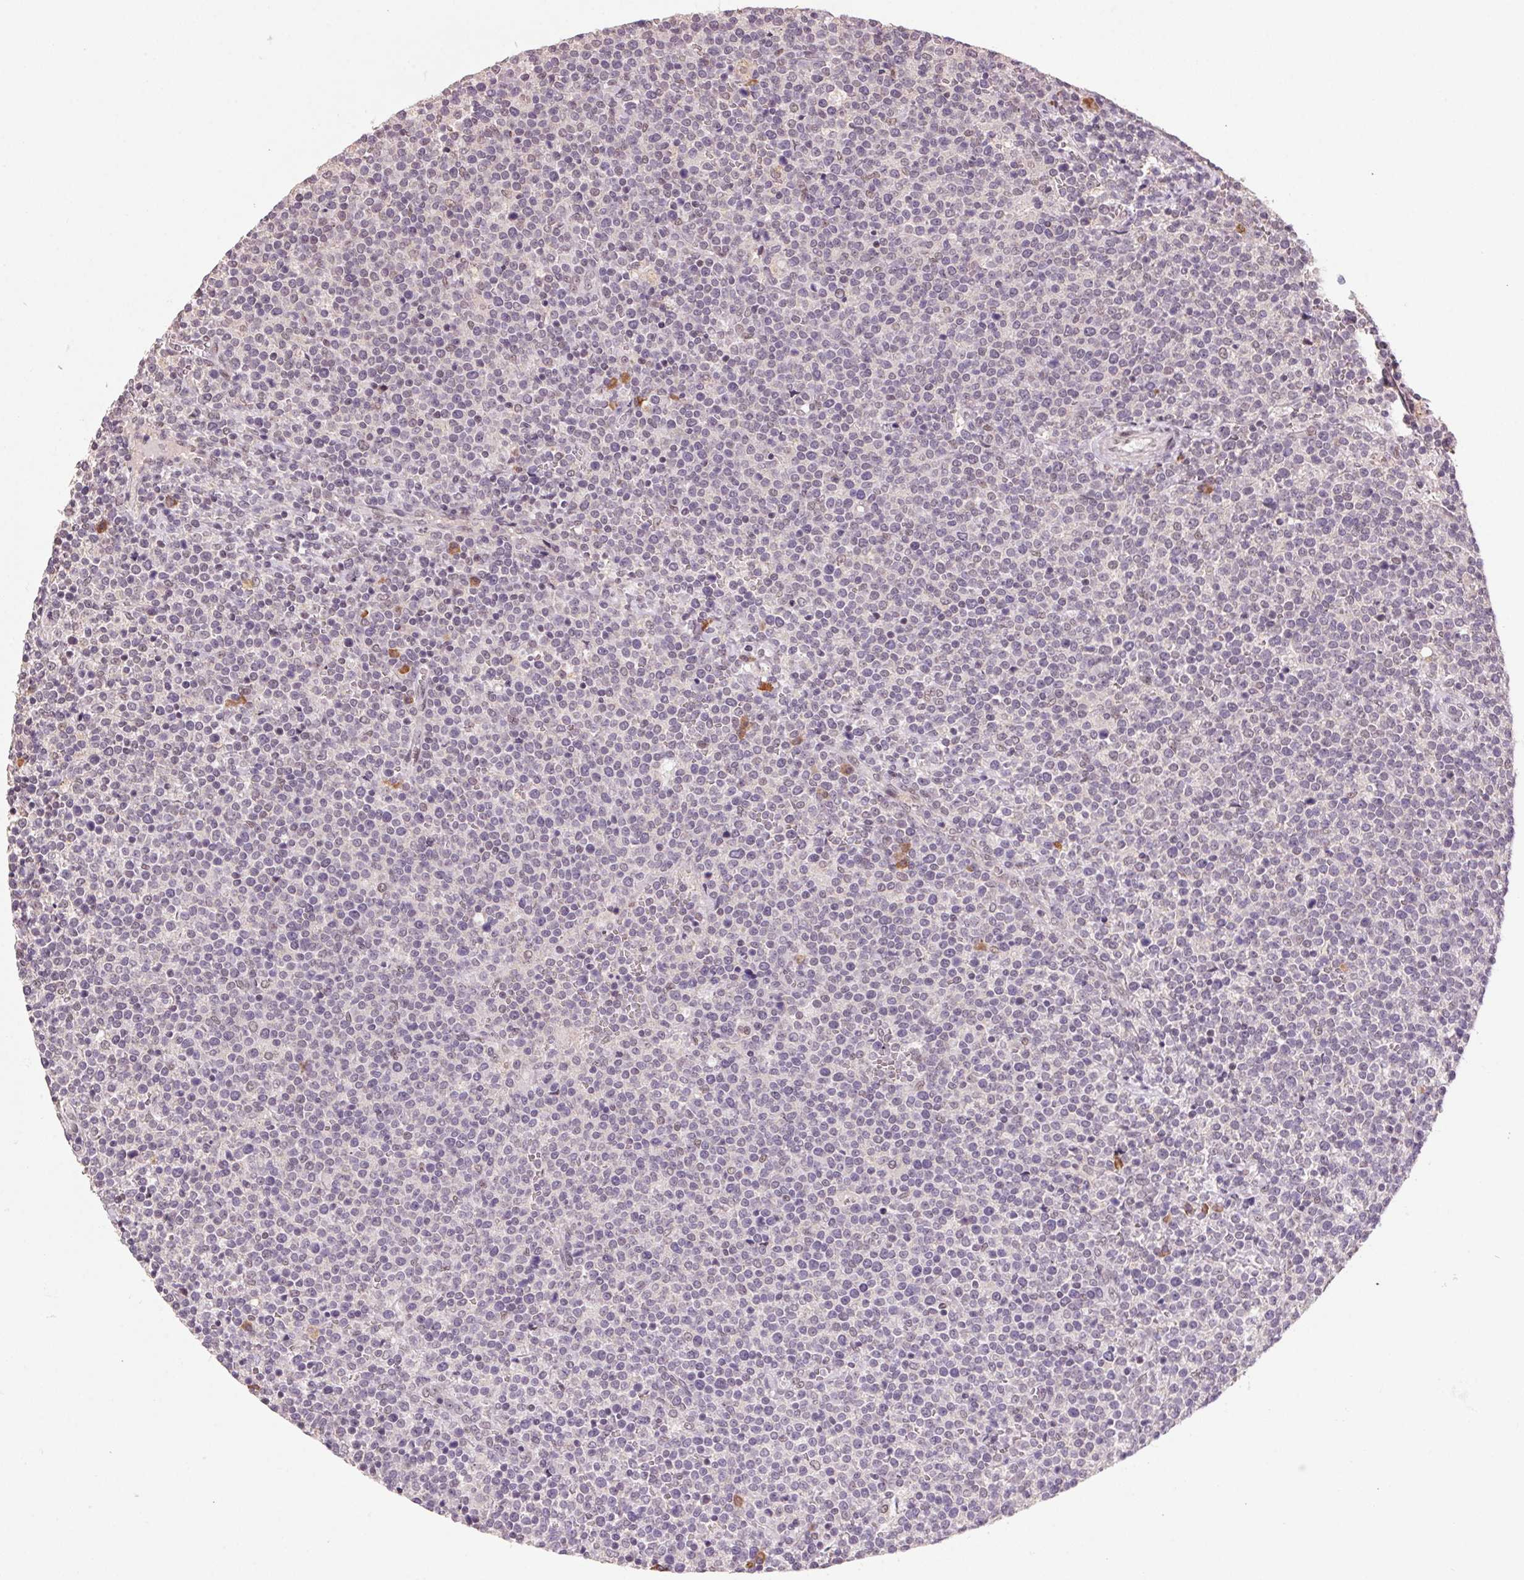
{"staining": {"intensity": "negative", "quantity": "none", "location": "none"}, "tissue": "lymphoma", "cell_type": "Tumor cells", "image_type": "cancer", "snomed": [{"axis": "morphology", "description": "Malignant lymphoma, non-Hodgkin's type, High grade"}, {"axis": "topography", "description": "Lymph node"}], "caption": "Tumor cells are negative for protein expression in human high-grade malignant lymphoma, non-Hodgkin's type.", "gene": "ZBTB4", "patient": {"sex": "male", "age": 61}}